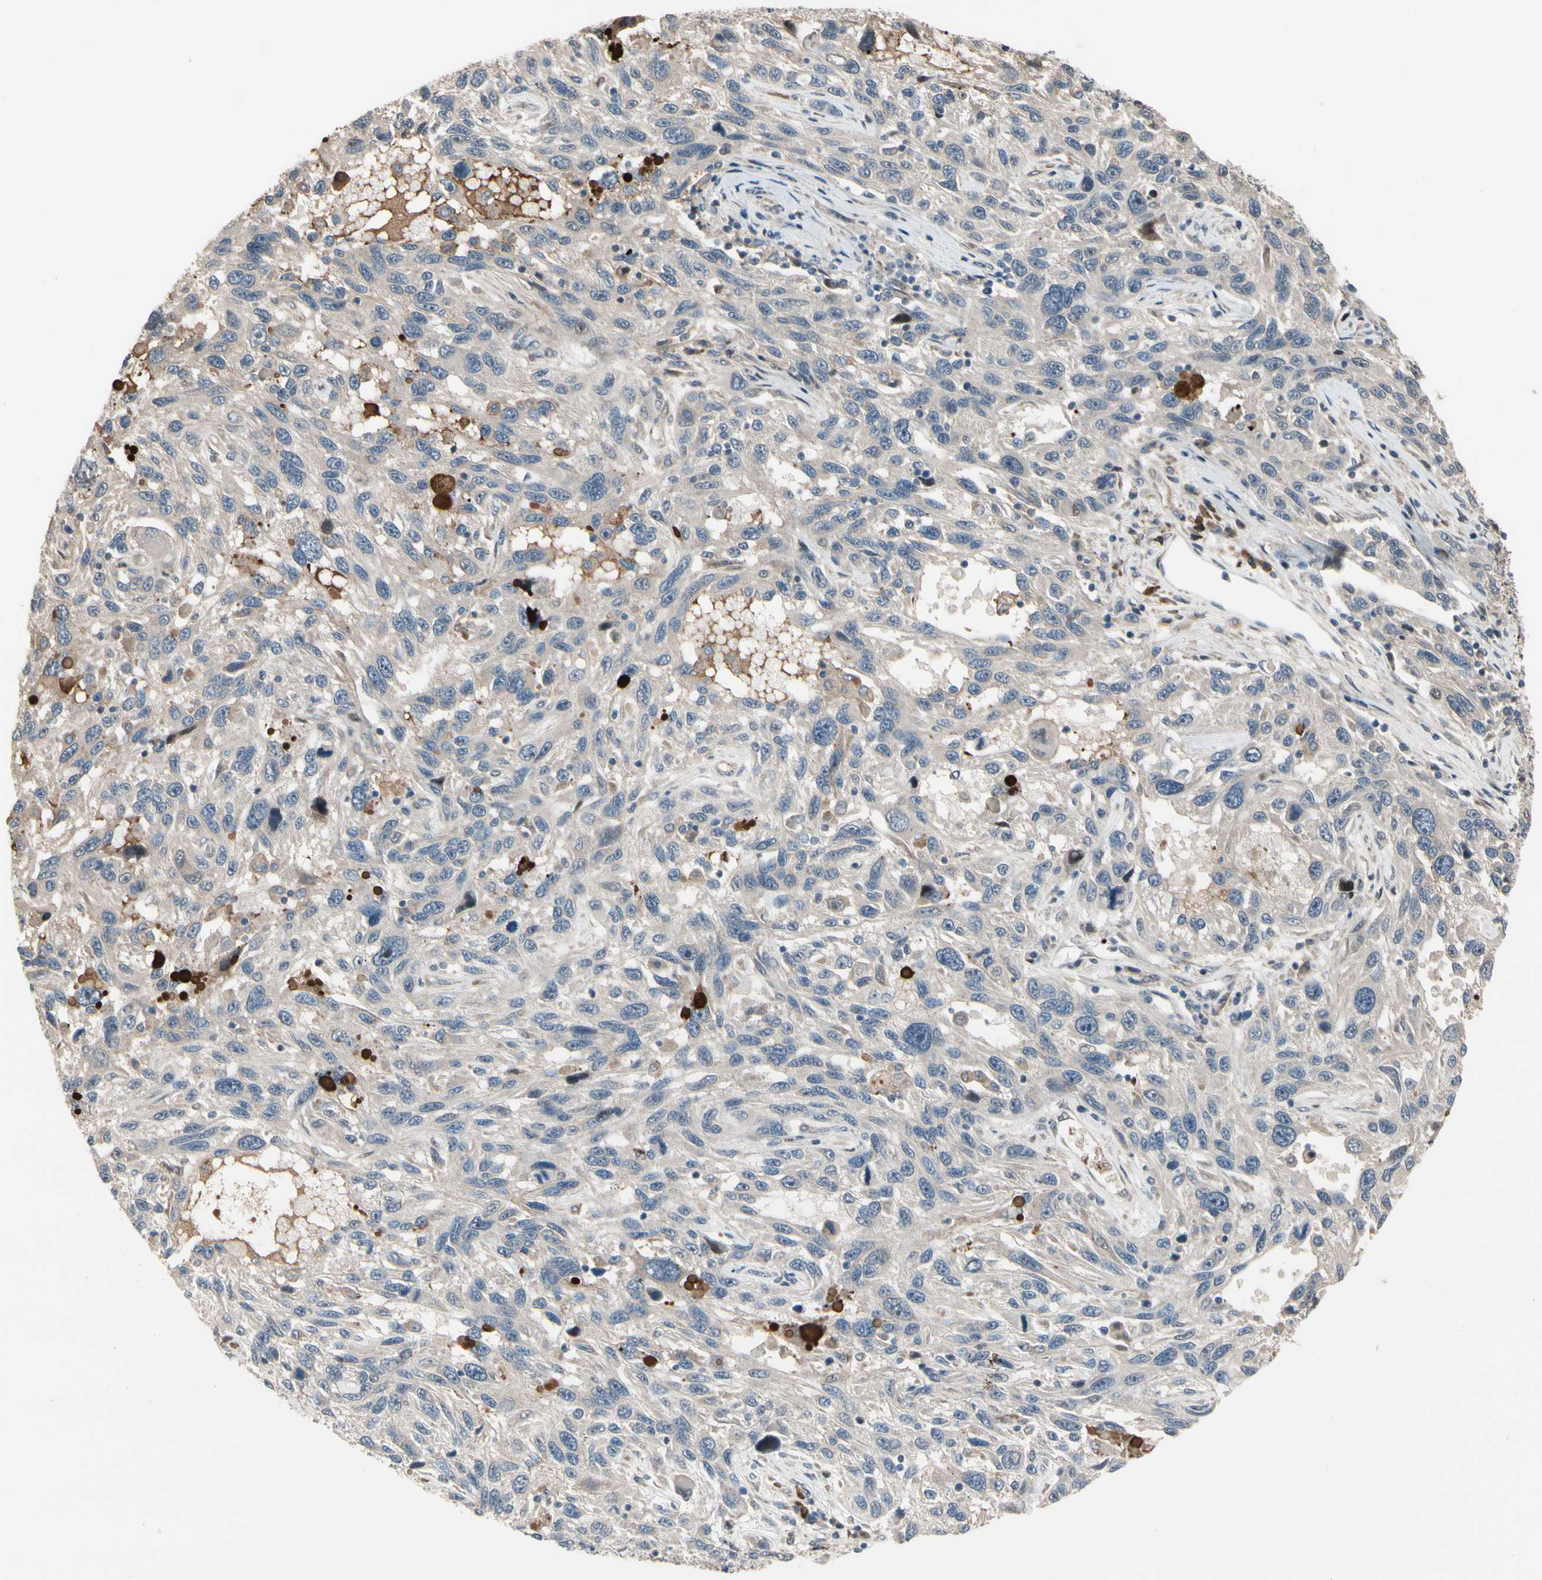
{"staining": {"intensity": "weak", "quantity": "<25%", "location": "cytoplasmic/membranous"}, "tissue": "melanoma", "cell_type": "Tumor cells", "image_type": "cancer", "snomed": [{"axis": "morphology", "description": "Malignant melanoma, NOS"}, {"axis": "topography", "description": "Skin"}], "caption": "The immunohistochemistry (IHC) micrograph has no significant positivity in tumor cells of malignant melanoma tissue.", "gene": "SNX29", "patient": {"sex": "male", "age": 53}}